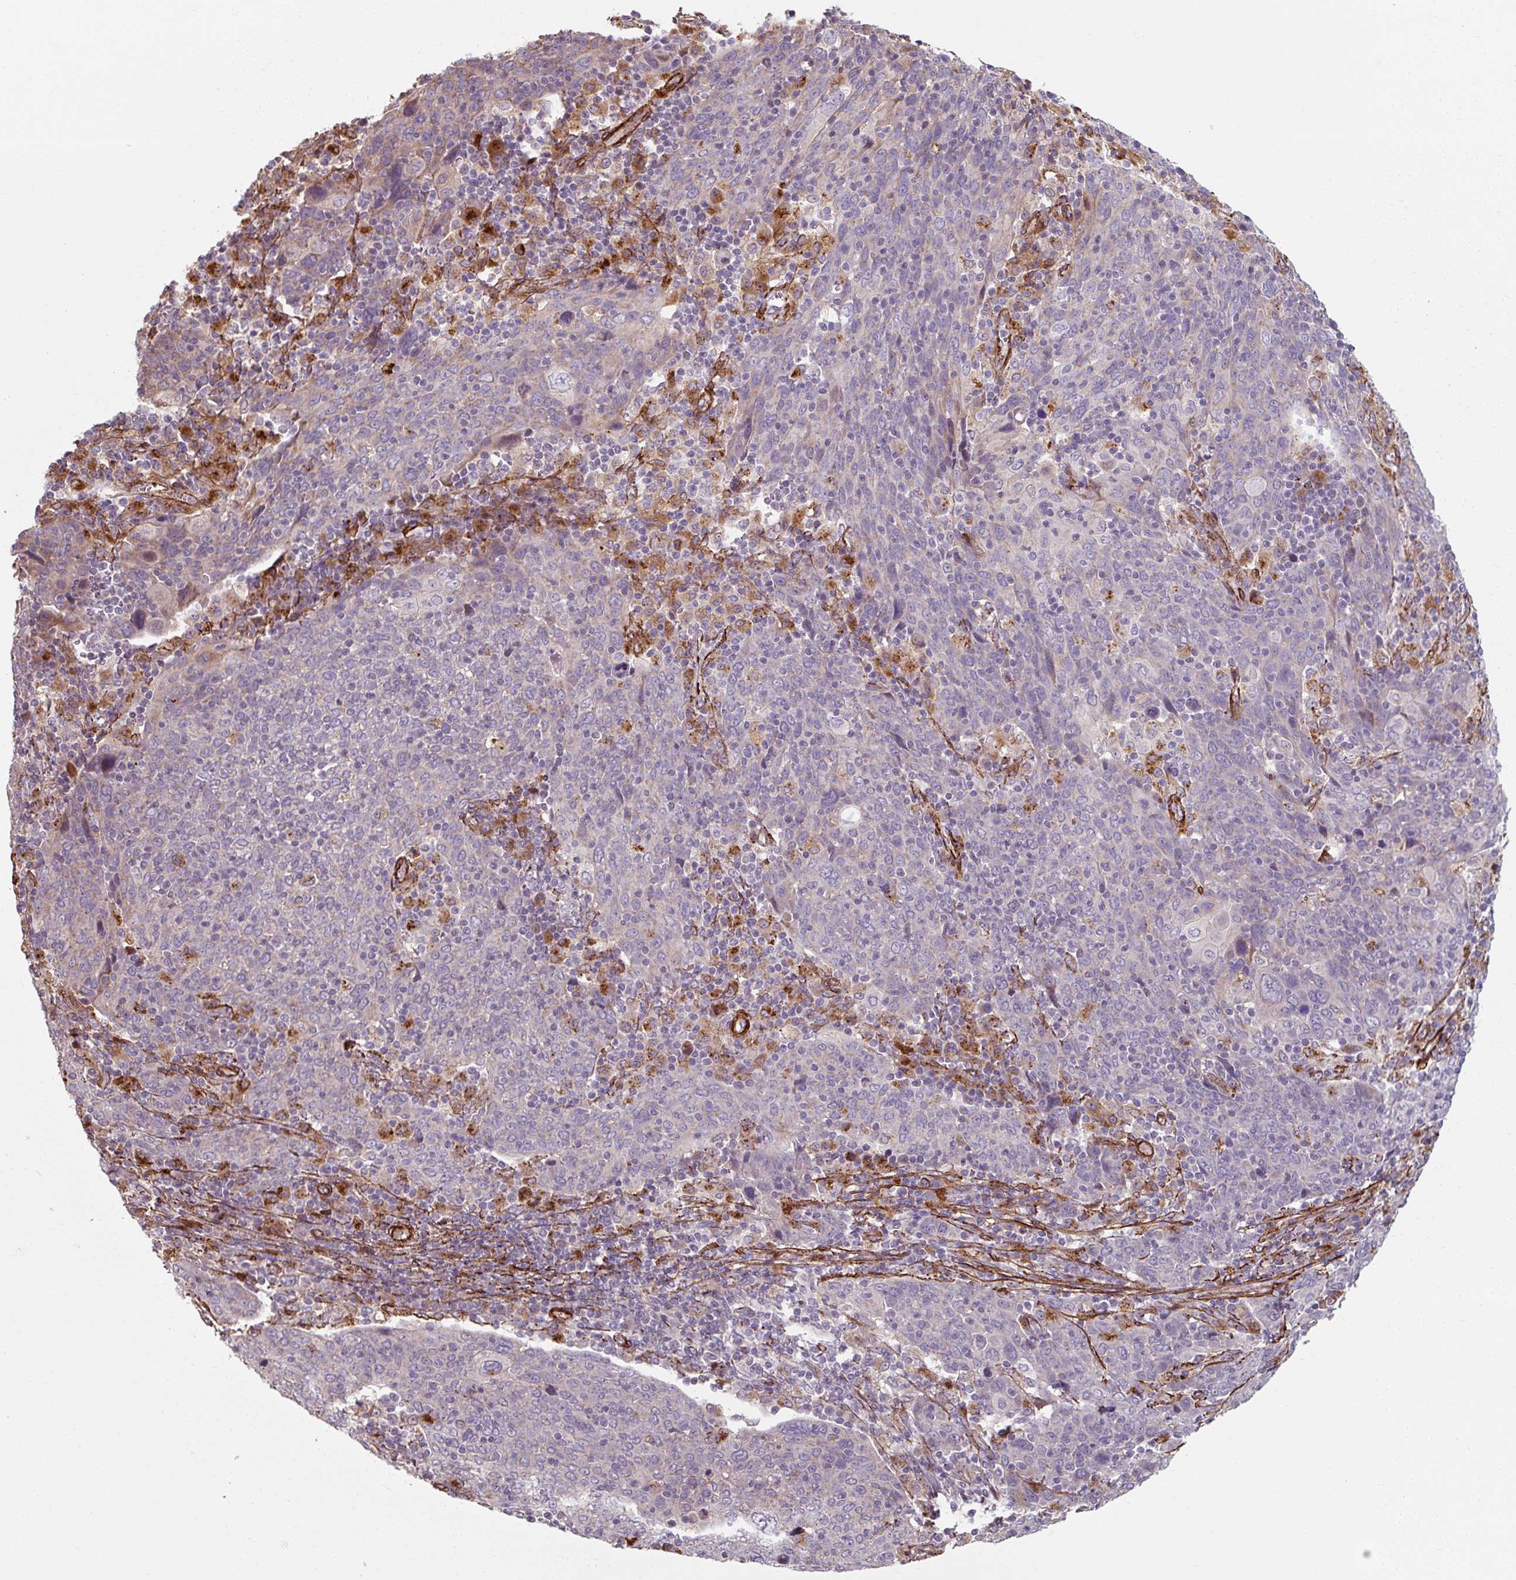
{"staining": {"intensity": "negative", "quantity": "none", "location": "none"}, "tissue": "cervical cancer", "cell_type": "Tumor cells", "image_type": "cancer", "snomed": [{"axis": "morphology", "description": "Squamous cell carcinoma, NOS"}, {"axis": "topography", "description": "Cervix"}], "caption": "Immunohistochemical staining of human squamous cell carcinoma (cervical) demonstrates no significant staining in tumor cells.", "gene": "MRPS5", "patient": {"sex": "female", "age": 67}}